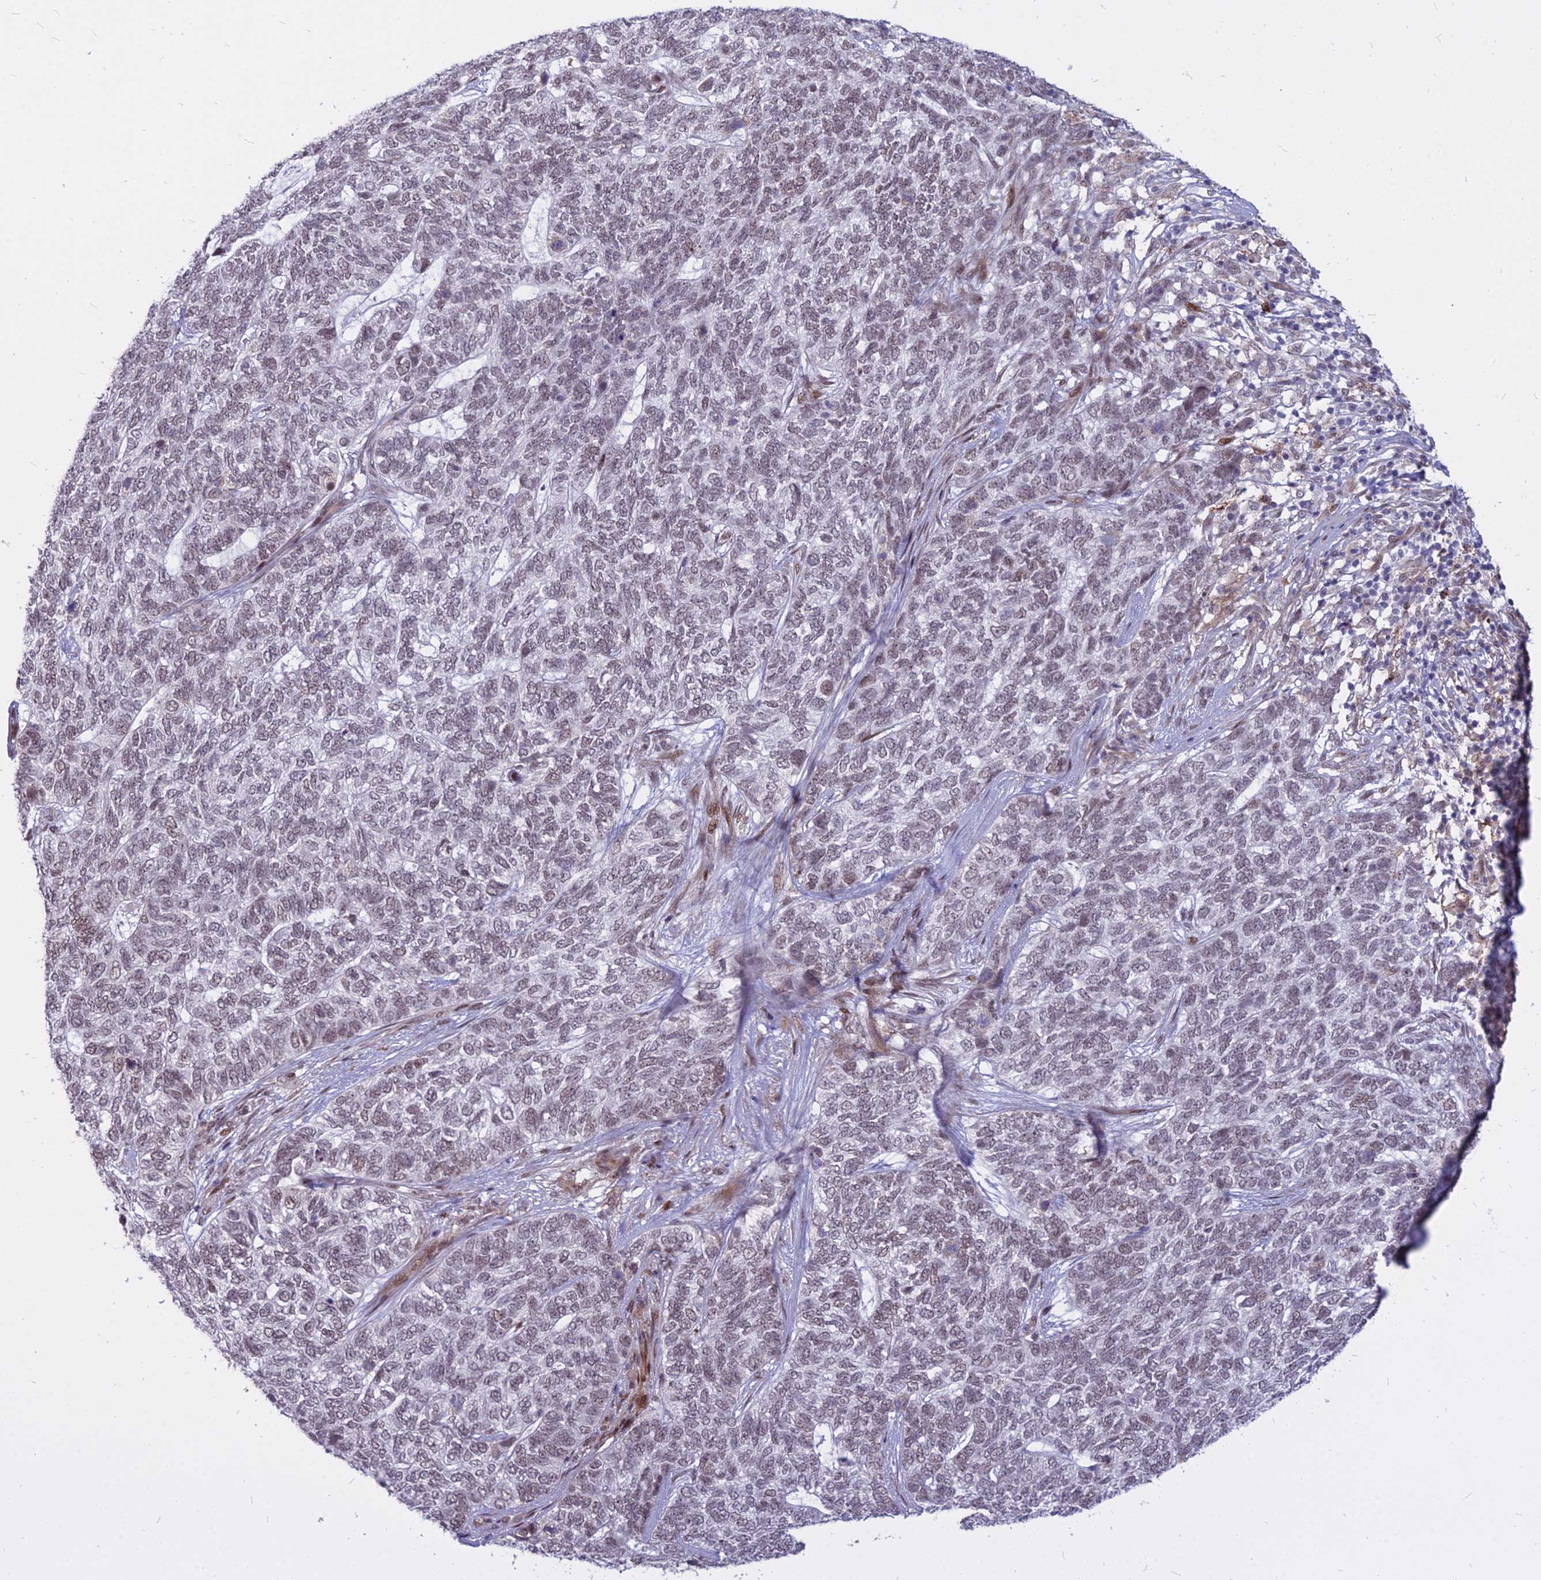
{"staining": {"intensity": "weak", "quantity": "<25%", "location": "nuclear"}, "tissue": "skin cancer", "cell_type": "Tumor cells", "image_type": "cancer", "snomed": [{"axis": "morphology", "description": "Basal cell carcinoma"}, {"axis": "topography", "description": "Skin"}], "caption": "Immunohistochemistry (IHC) histopathology image of skin basal cell carcinoma stained for a protein (brown), which displays no expression in tumor cells. The staining was performed using DAB (3,3'-diaminobenzidine) to visualize the protein expression in brown, while the nuclei were stained in blue with hematoxylin (Magnification: 20x).", "gene": "ALG10", "patient": {"sex": "female", "age": 65}}